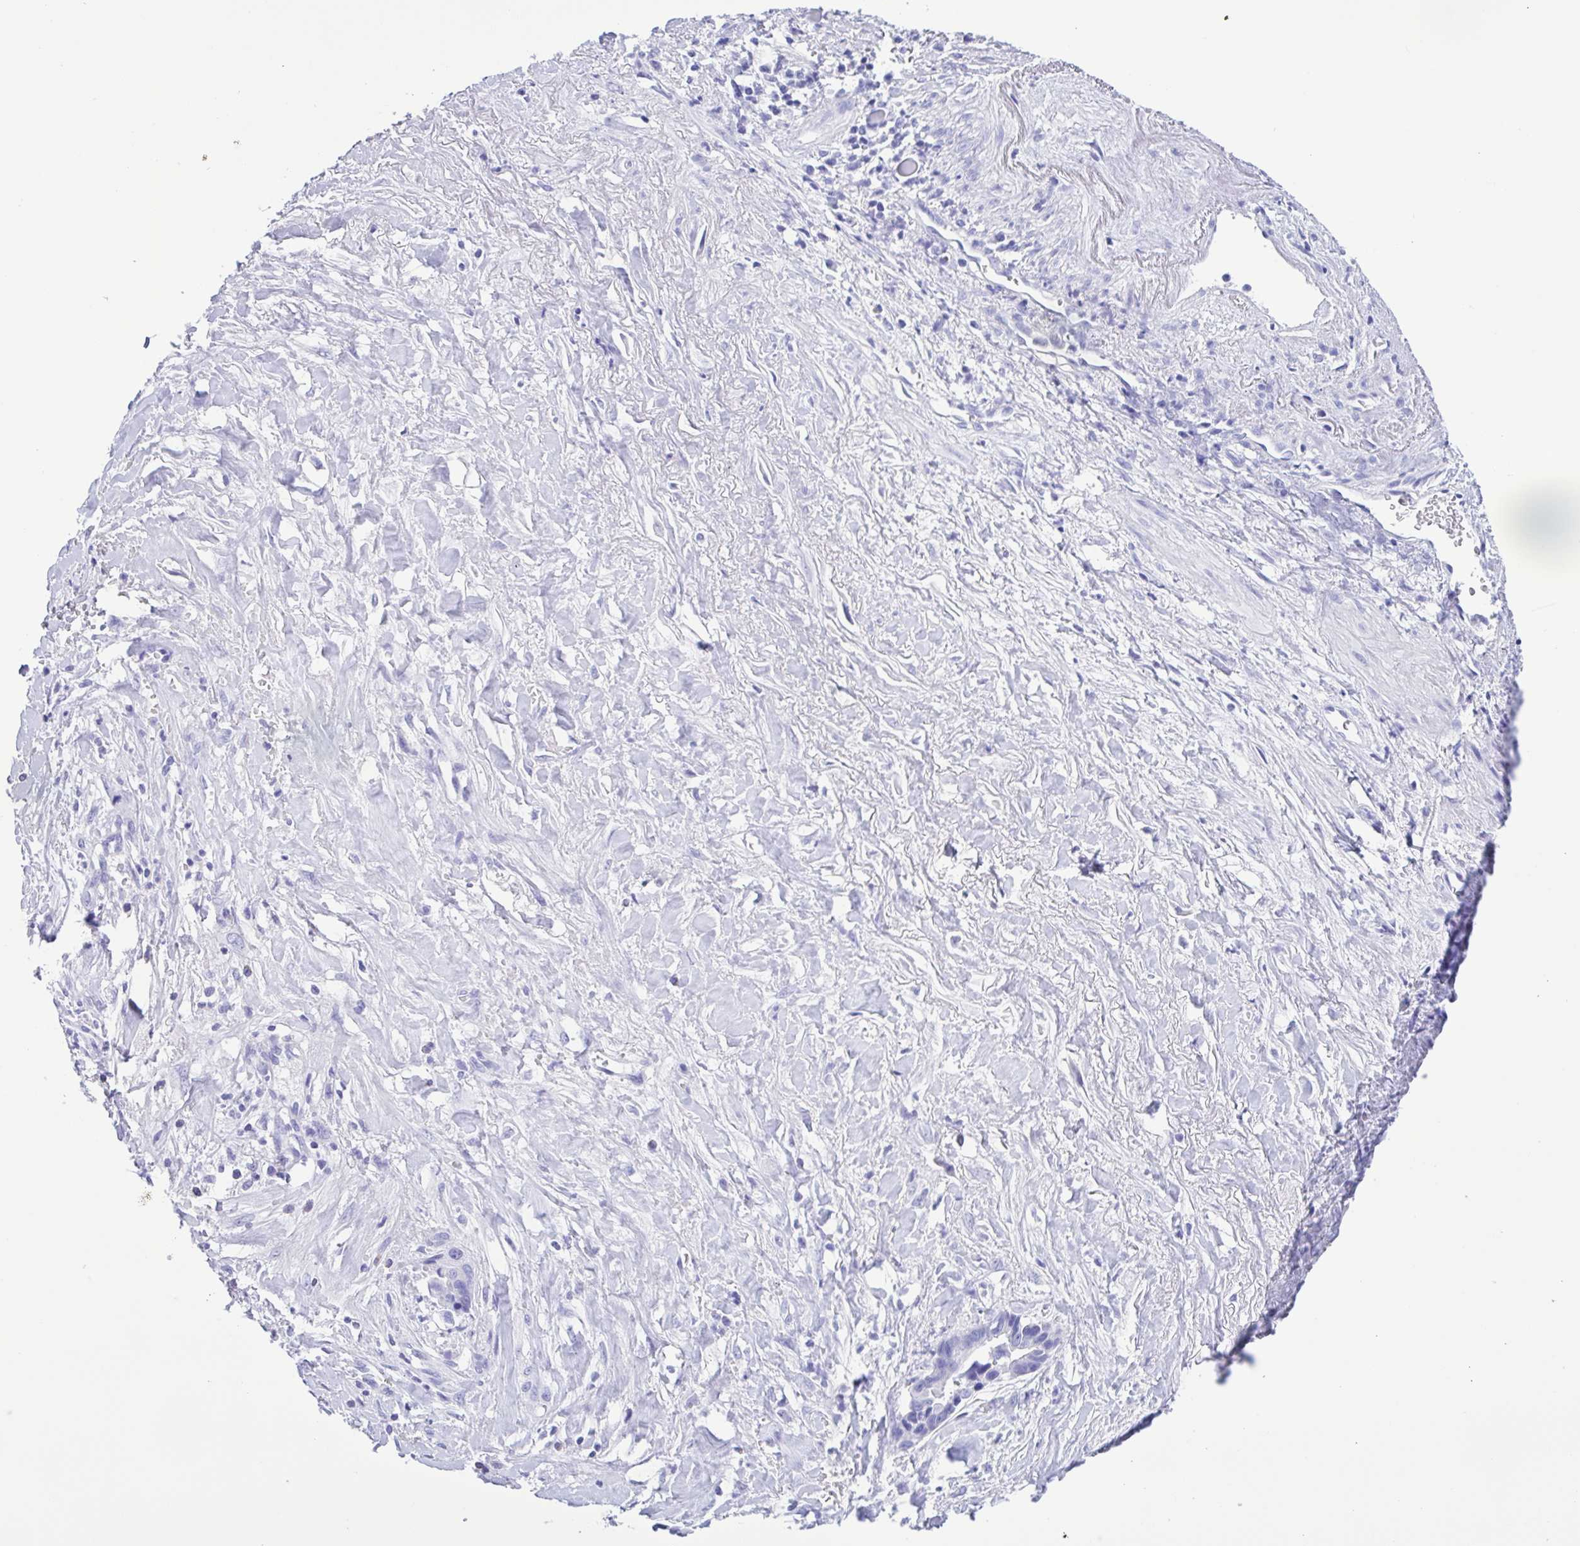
{"staining": {"intensity": "negative", "quantity": "none", "location": "none"}, "tissue": "liver cancer", "cell_type": "Tumor cells", "image_type": "cancer", "snomed": [{"axis": "morphology", "description": "Cholangiocarcinoma"}, {"axis": "topography", "description": "Liver"}], "caption": "Human liver cancer (cholangiocarcinoma) stained for a protein using immunohistochemistry reveals no staining in tumor cells.", "gene": "TSPY2", "patient": {"sex": "female", "age": 79}}